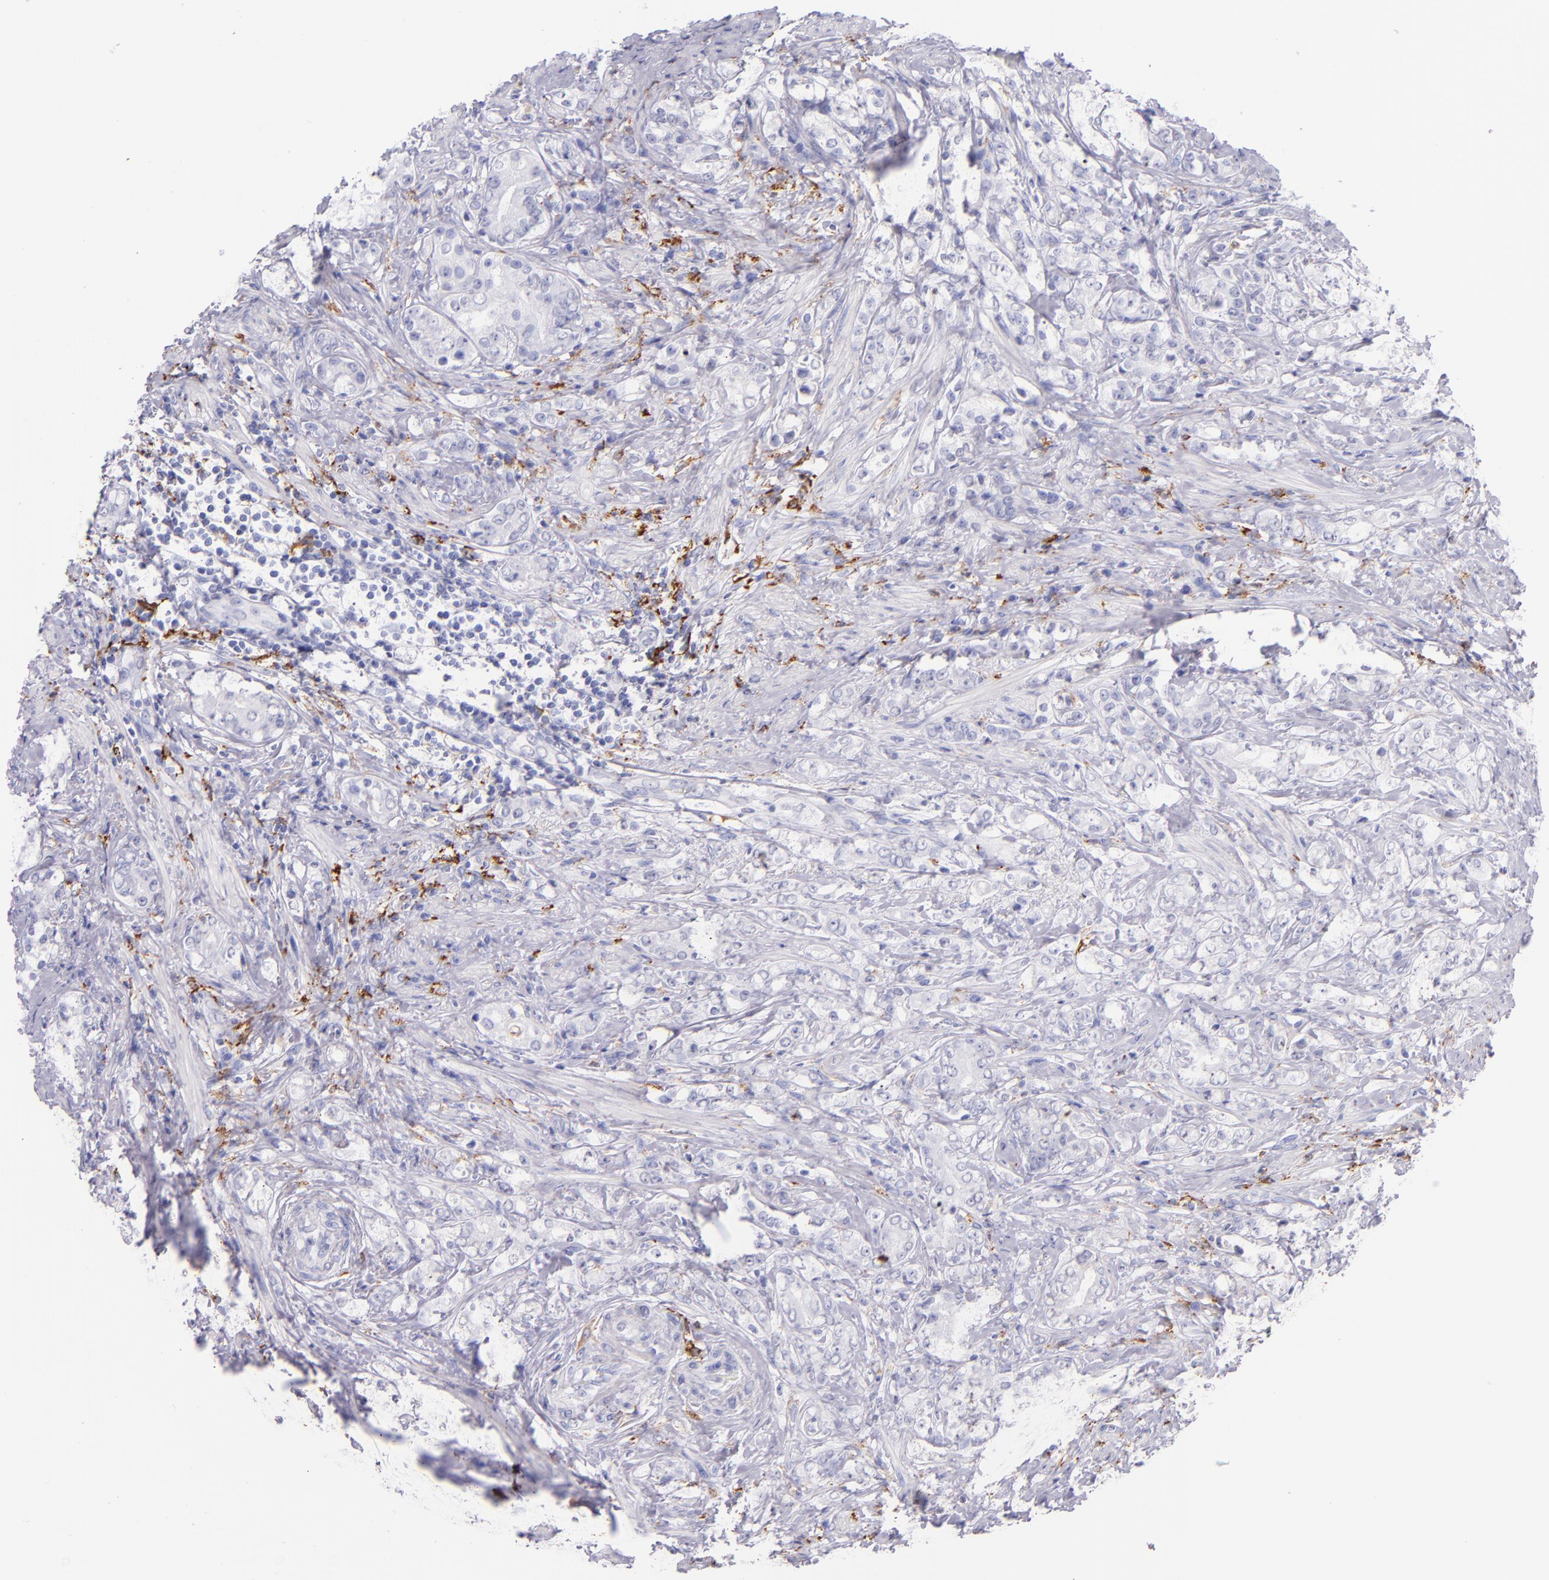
{"staining": {"intensity": "negative", "quantity": "none", "location": "none"}, "tissue": "prostate cancer", "cell_type": "Tumor cells", "image_type": "cancer", "snomed": [{"axis": "morphology", "description": "Adenocarcinoma, Medium grade"}, {"axis": "topography", "description": "Prostate"}], "caption": "The histopathology image exhibits no staining of tumor cells in prostate medium-grade adenocarcinoma.", "gene": "CD163", "patient": {"sex": "male", "age": 59}}